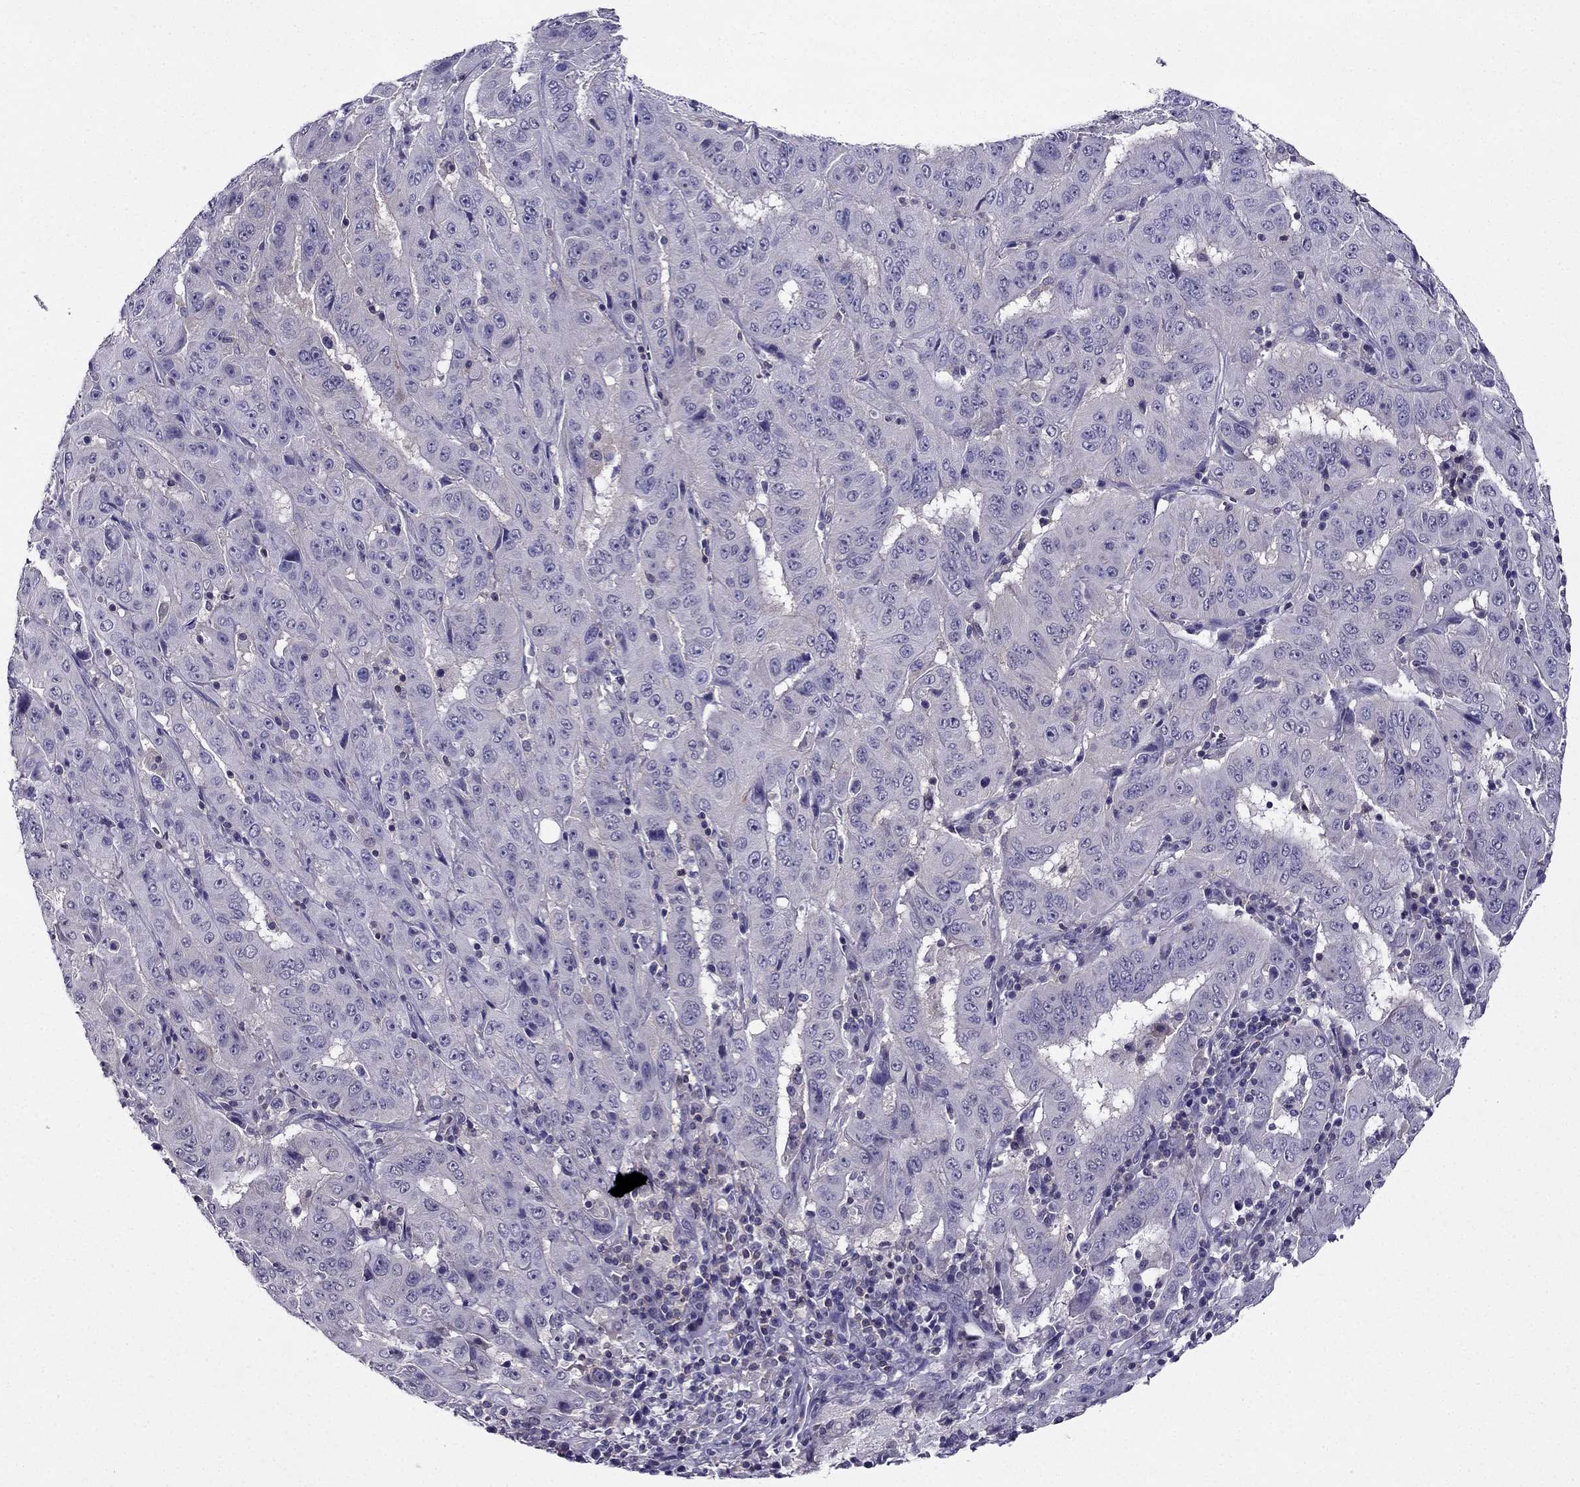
{"staining": {"intensity": "negative", "quantity": "none", "location": "none"}, "tissue": "pancreatic cancer", "cell_type": "Tumor cells", "image_type": "cancer", "snomed": [{"axis": "morphology", "description": "Adenocarcinoma, NOS"}, {"axis": "topography", "description": "Pancreas"}], "caption": "IHC photomicrograph of adenocarcinoma (pancreatic) stained for a protein (brown), which displays no staining in tumor cells.", "gene": "AAK1", "patient": {"sex": "male", "age": 63}}